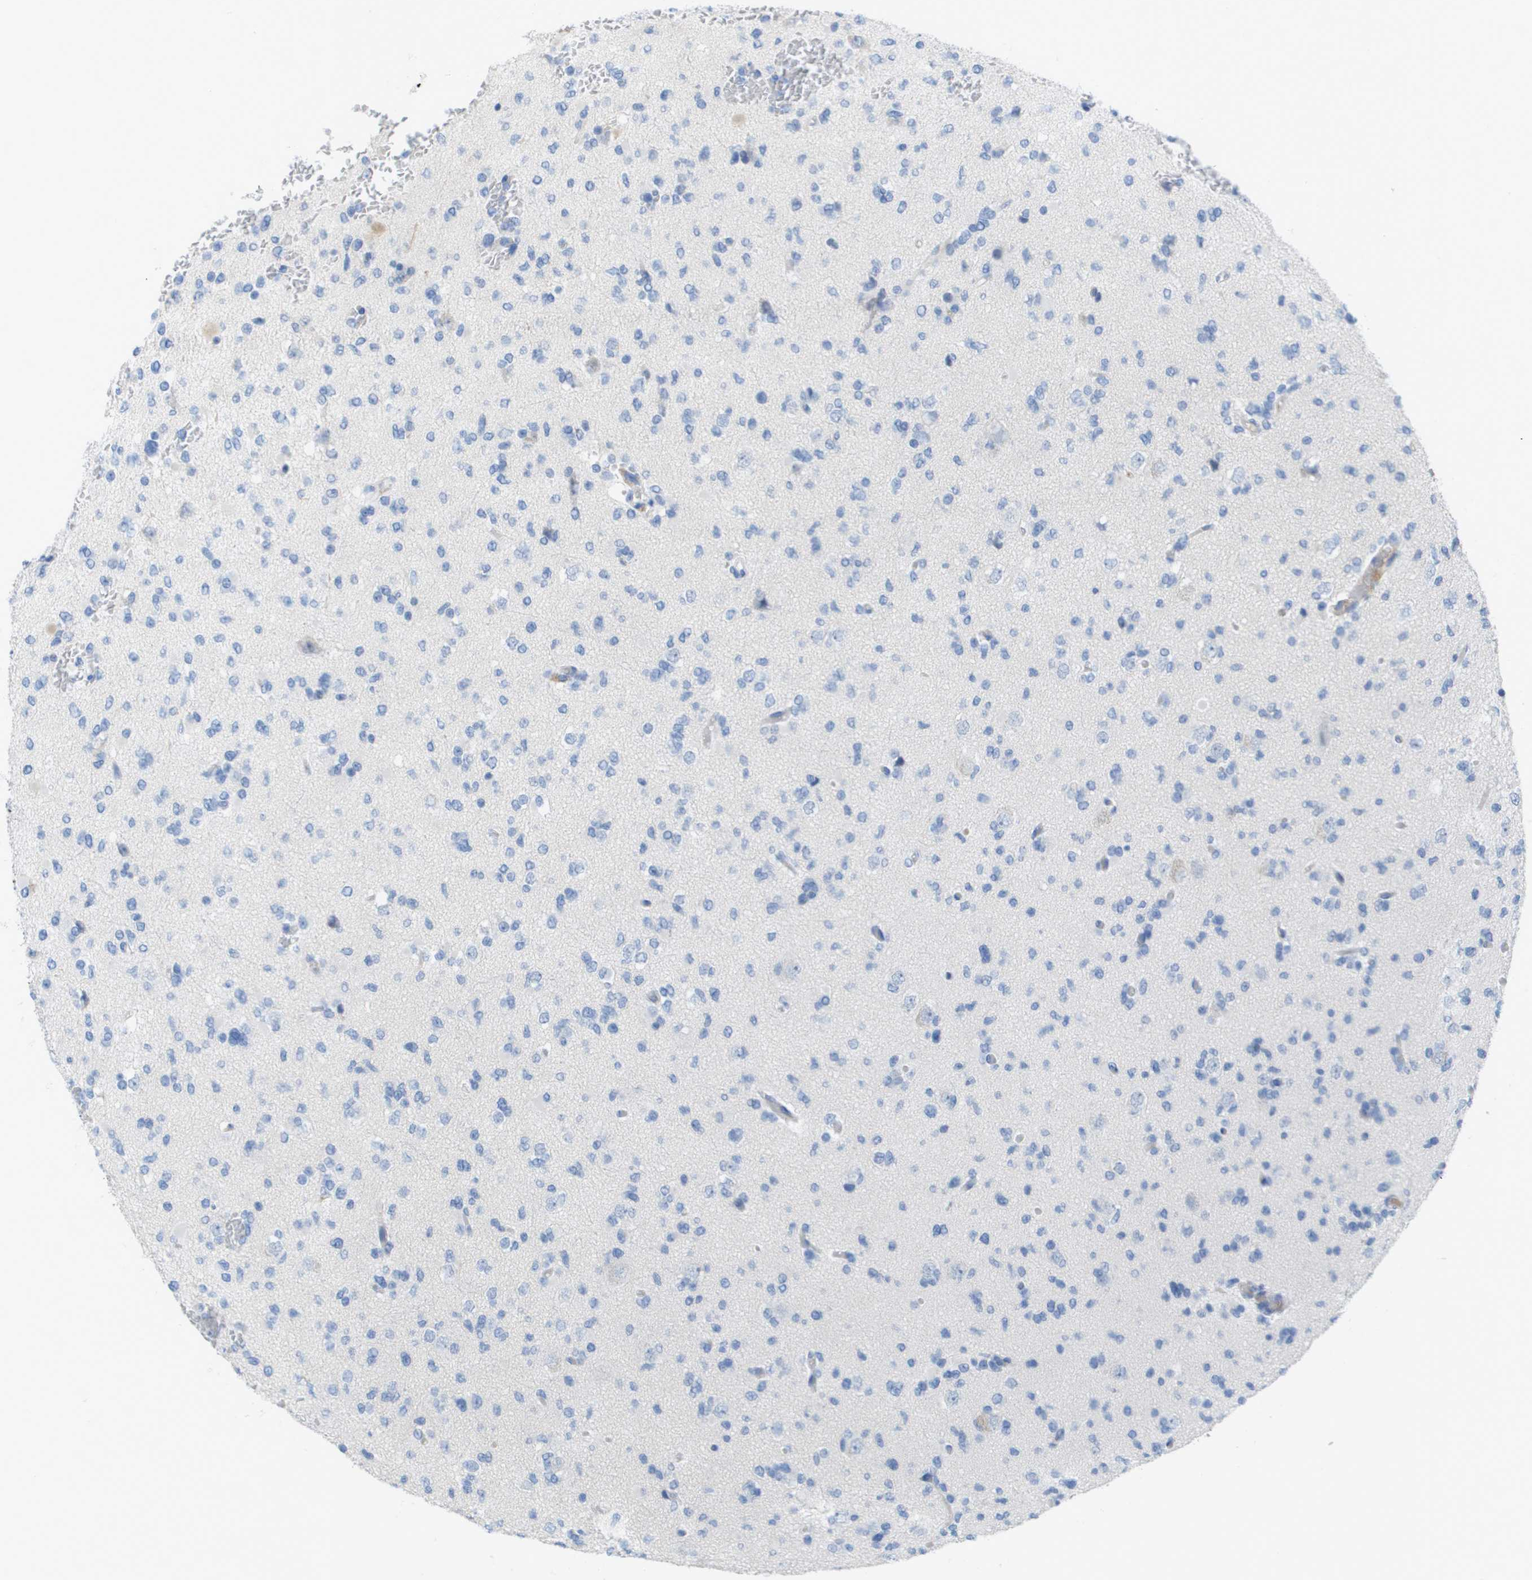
{"staining": {"intensity": "negative", "quantity": "none", "location": "none"}, "tissue": "glioma", "cell_type": "Tumor cells", "image_type": "cancer", "snomed": [{"axis": "morphology", "description": "Glioma, malignant, Low grade"}, {"axis": "topography", "description": "Brain"}], "caption": "Immunohistochemistry (IHC) micrograph of malignant glioma (low-grade) stained for a protein (brown), which demonstrates no expression in tumor cells.", "gene": "GPR18", "patient": {"sex": "female", "age": 22}}